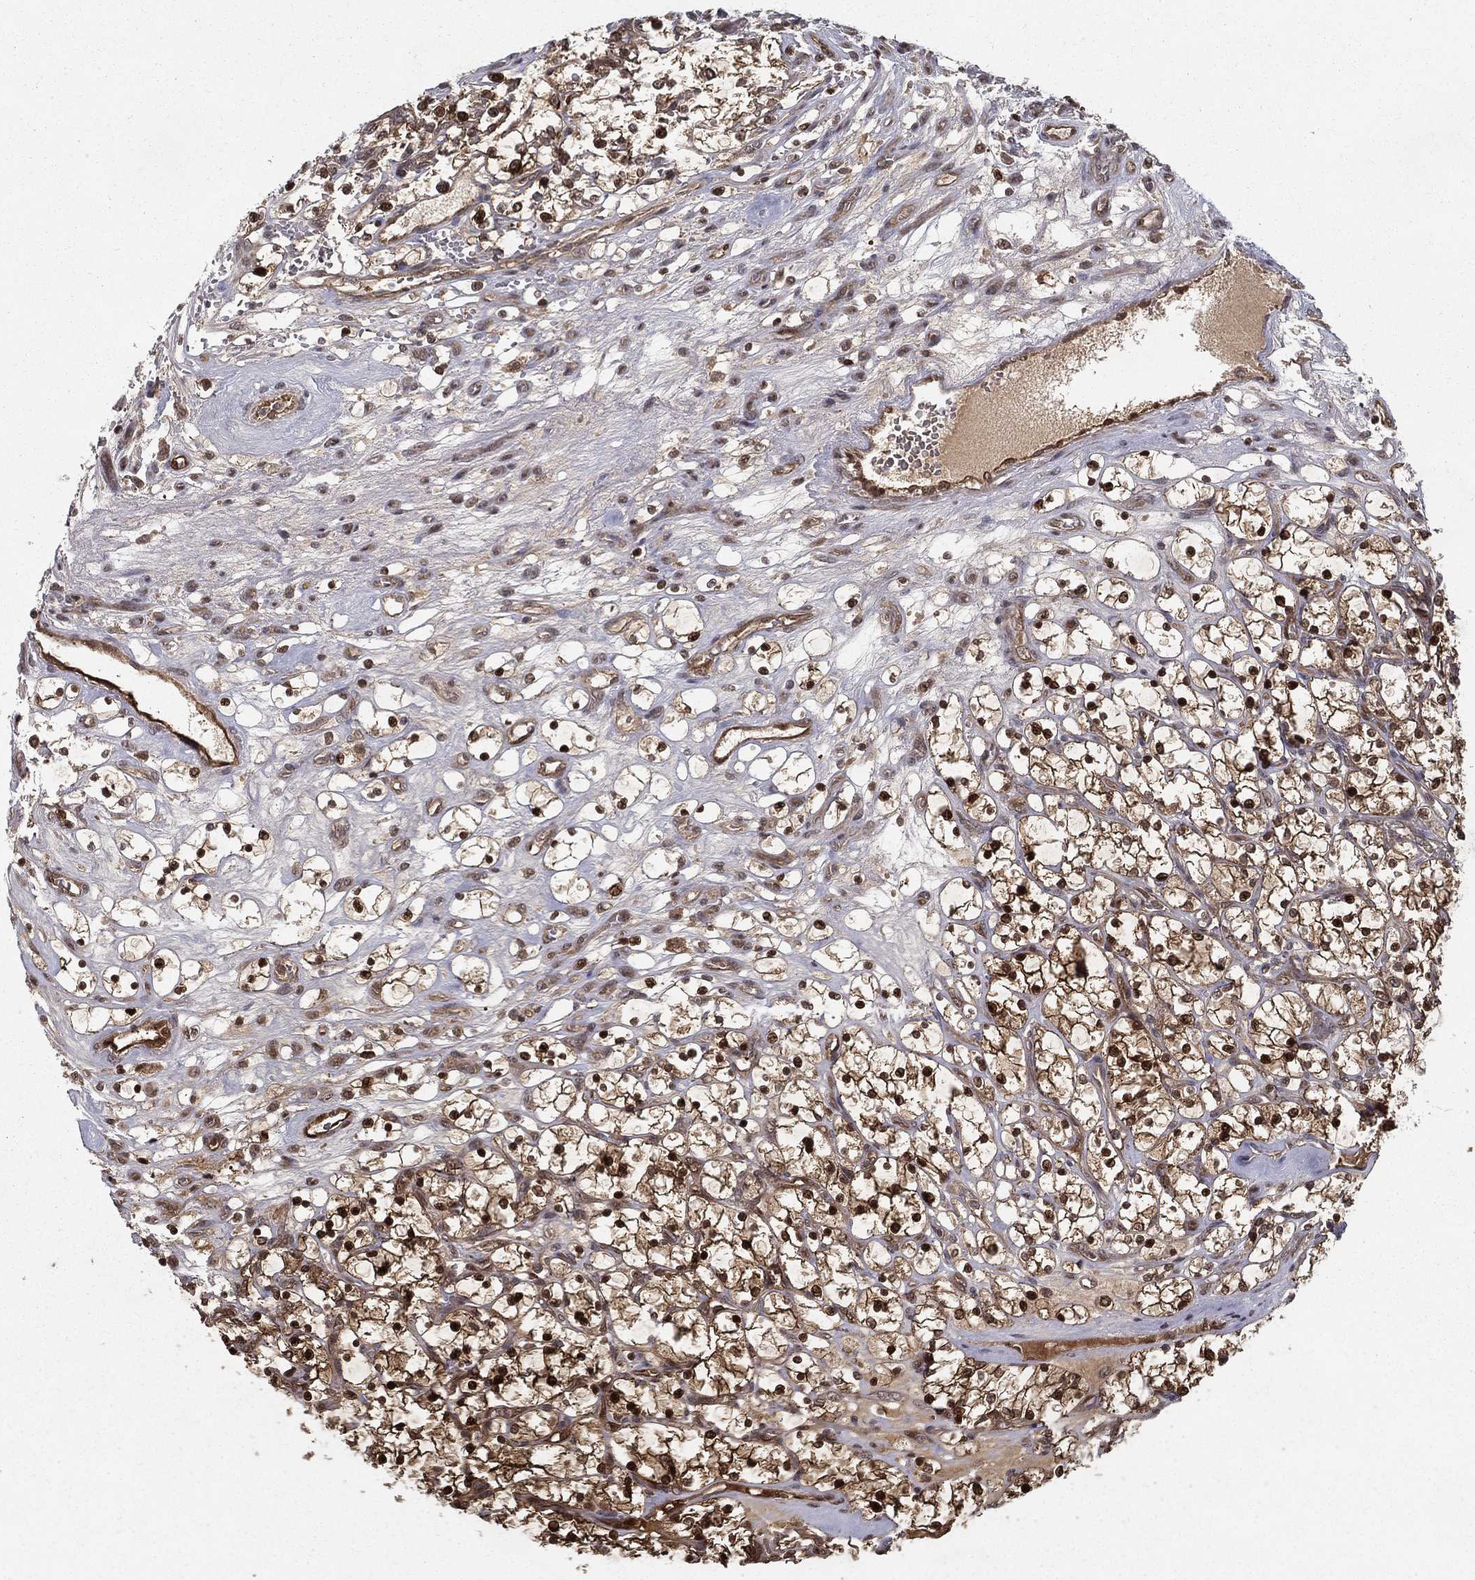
{"staining": {"intensity": "strong", "quantity": "25%-75%", "location": "cytoplasmic/membranous,nuclear"}, "tissue": "renal cancer", "cell_type": "Tumor cells", "image_type": "cancer", "snomed": [{"axis": "morphology", "description": "Adenocarcinoma, NOS"}, {"axis": "topography", "description": "Kidney"}], "caption": "Renal cancer stained with DAB IHC reveals high levels of strong cytoplasmic/membranous and nuclear expression in about 25%-75% of tumor cells. The protein of interest is shown in brown color, while the nuclei are stained blue.", "gene": "SLC6A6", "patient": {"sex": "female", "age": 69}}